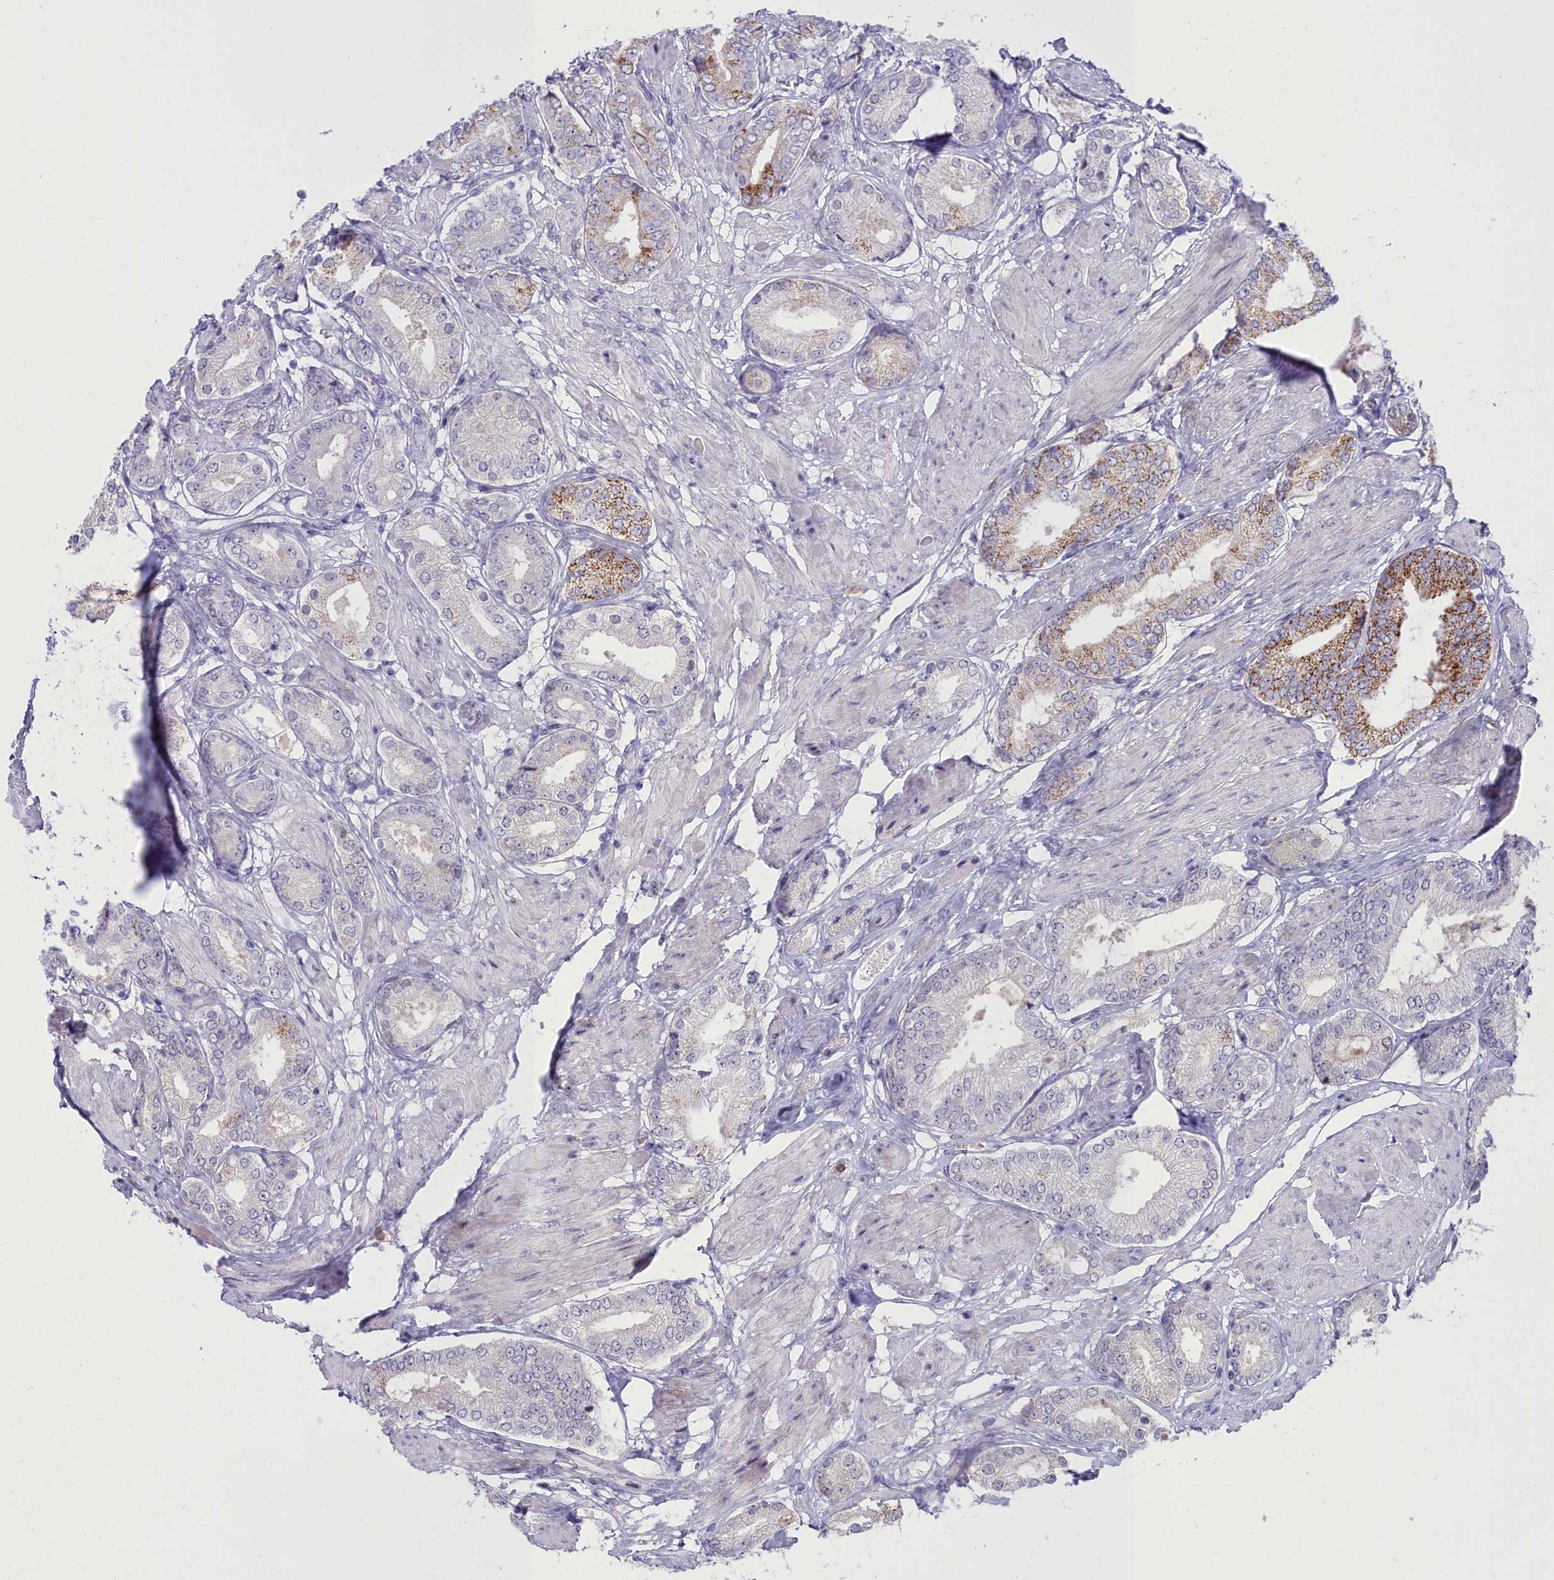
{"staining": {"intensity": "moderate", "quantity": "<25%", "location": "cytoplasmic/membranous"}, "tissue": "prostate cancer", "cell_type": "Tumor cells", "image_type": "cancer", "snomed": [{"axis": "morphology", "description": "Adenocarcinoma, High grade"}, {"axis": "topography", "description": "Prostate and seminal vesicle, NOS"}], "caption": "Immunohistochemistry (IHC) of human prostate cancer exhibits low levels of moderate cytoplasmic/membranous positivity in approximately <25% of tumor cells.", "gene": "OSTN", "patient": {"sex": "male", "age": 64}}